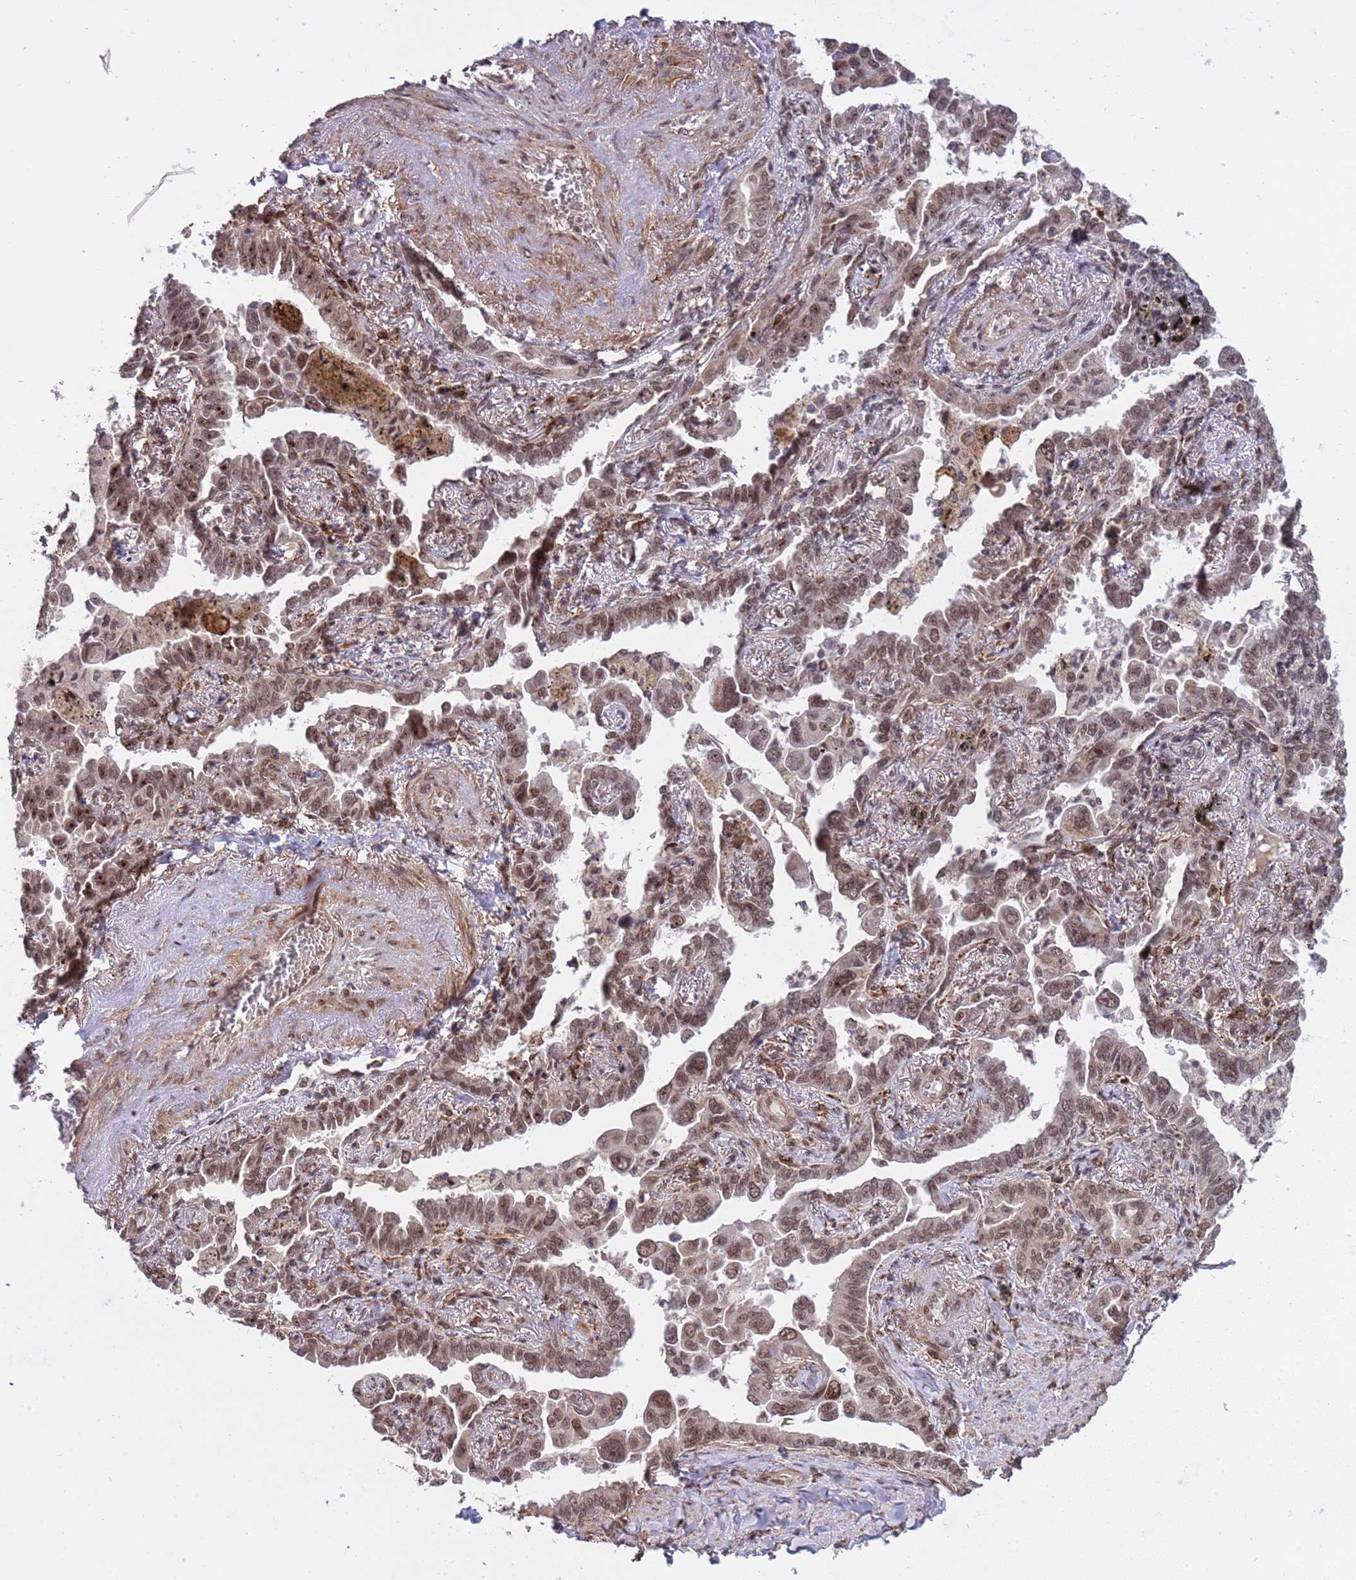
{"staining": {"intensity": "moderate", "quantity": ">75%", "location": "nuclear"}, "tissue": "lung cancer", "cell_type": "Tumor cells", "image_type": "cancer", "snomed": [{"axis": "morphology", "description": "Adenocarcinoma, NOS"}, {"axis": "topography", "description": "Lung"}], "caption": "Moderate nuclear staining for a protein is seen in approximately >75% of tumor cells of adenocarcinoma (lung) using immunohistochemistry (IHC).", "gene": "PPM1H", "patient": {"sex": "male", "age": 67}}